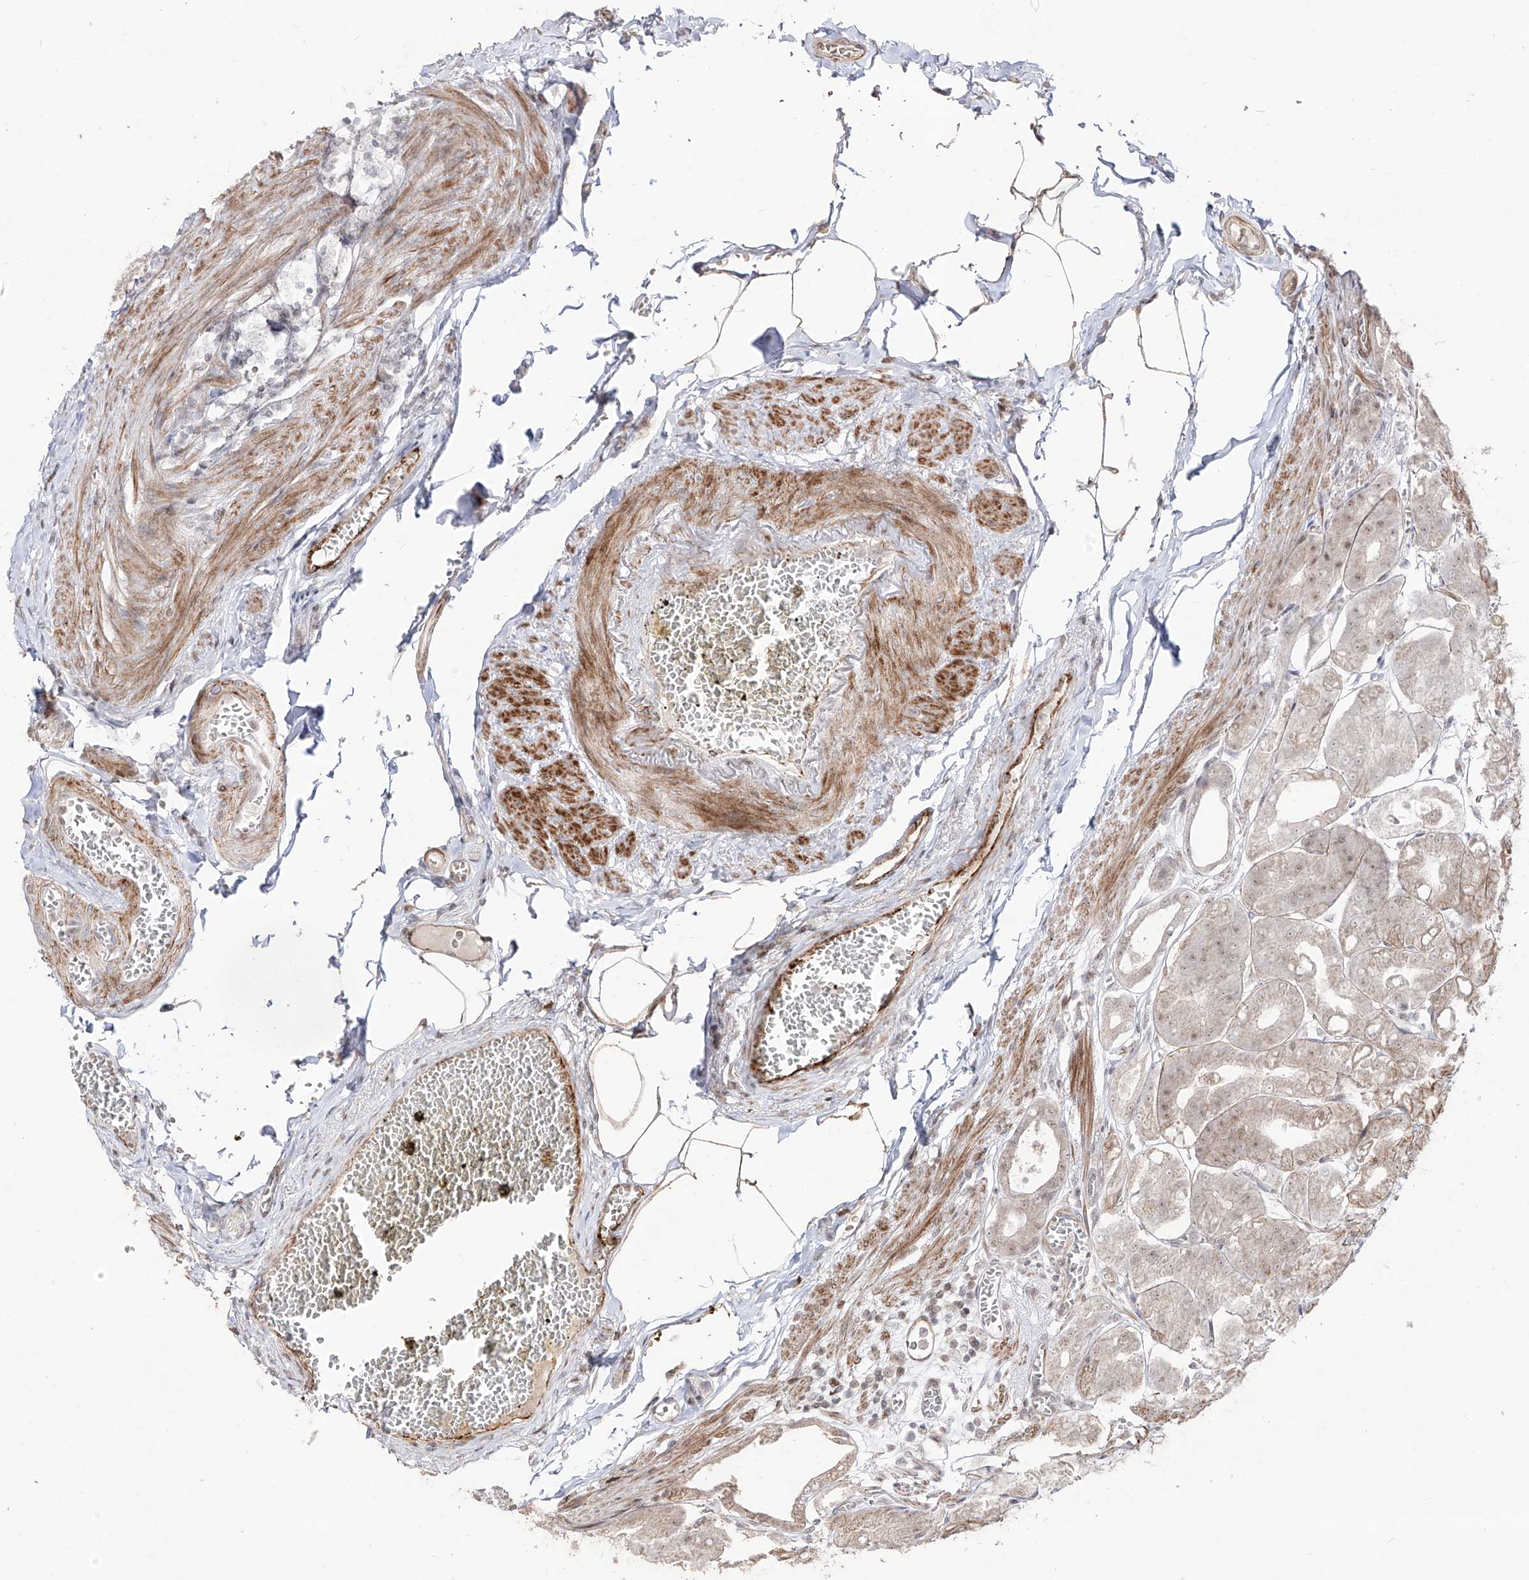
{"staining": {"intensity": "moderate", "quantity": "25%-75%", "location": "cytoplasmic/membranous,nuclear"}, "tissue": "stomach", "cell_type": "Glandular cells", "image_type": "normal", "snomed": [{"axis": "morphology", "description": "Normal tissue, NOS"}, {"axis": "topography", "description": "Stomach, lower"}], "caption": "This histopathology image exhibits benign stomach stained with immunohistochemistry to label a protein in brown. The cytoplasmic/membranous,nuclear of glandular cells show moderate positivity for the protein. Nuclei are counter-stained blue.", "gene": "ZNF180", "patient": {"sex": "male", "age": 71}}